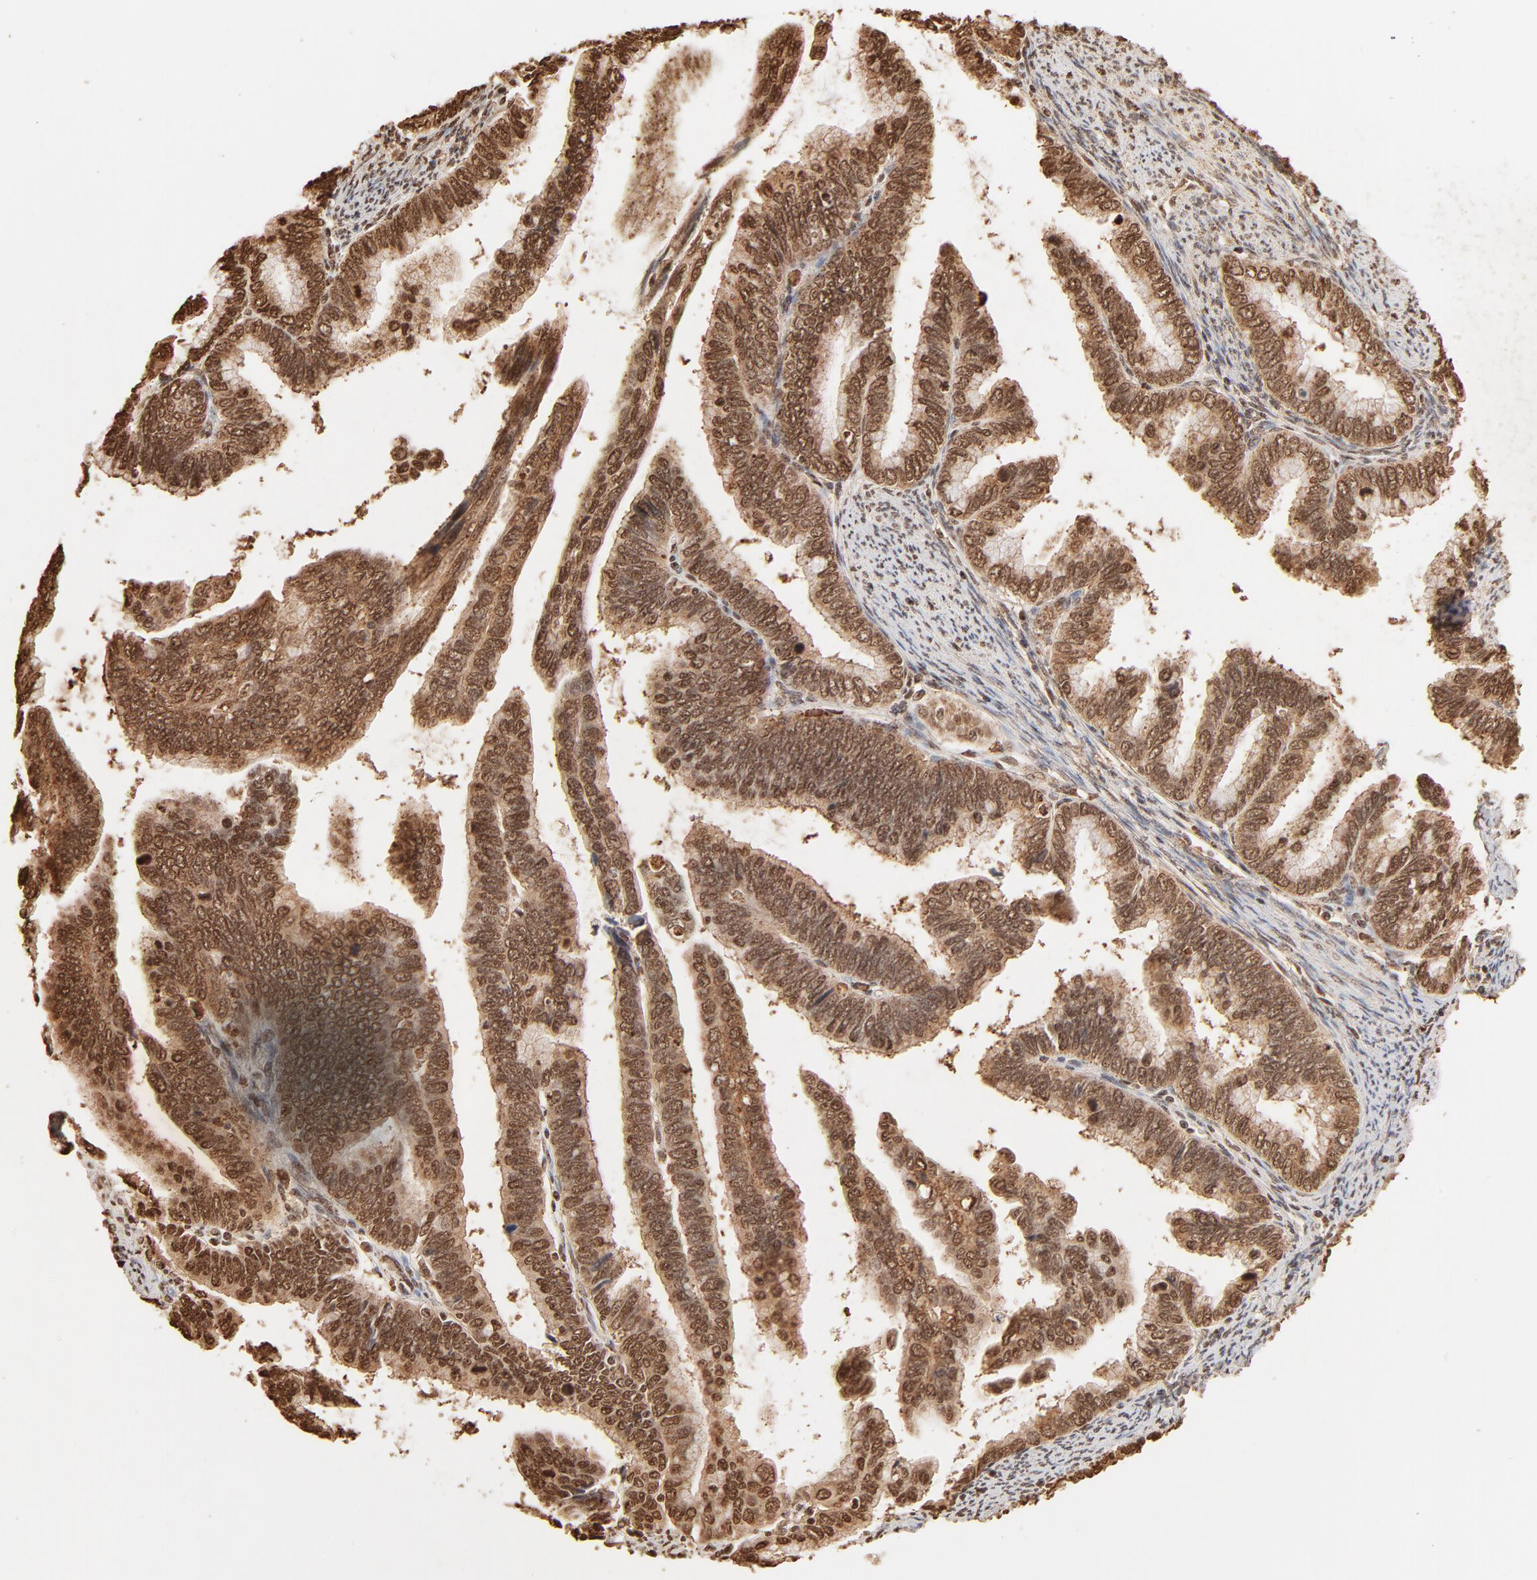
{"staining": {"intensity": "strong", "quantity": ">75%", "location": "cytoplasmic/membranous,nuclear"}, "tissue": "cervical cancer", "cell_type": "Tumor cells", "image_type": "cancer", "snomed": [{"axis": "morphology", "description": "Adenocarcinoma, NOS"}, {"axis": "topography", "description": "Cervix"}], "caption": "An immunohistochemistry (IHC) image of tumor tissue is shown. Protein staining in brown labels strong cytoplasmic/membranous and nuclear positivity in cervical cancer within tumor cells.", "gene": "FAM50A", "patient": {"sex": "female", "age": 49}}